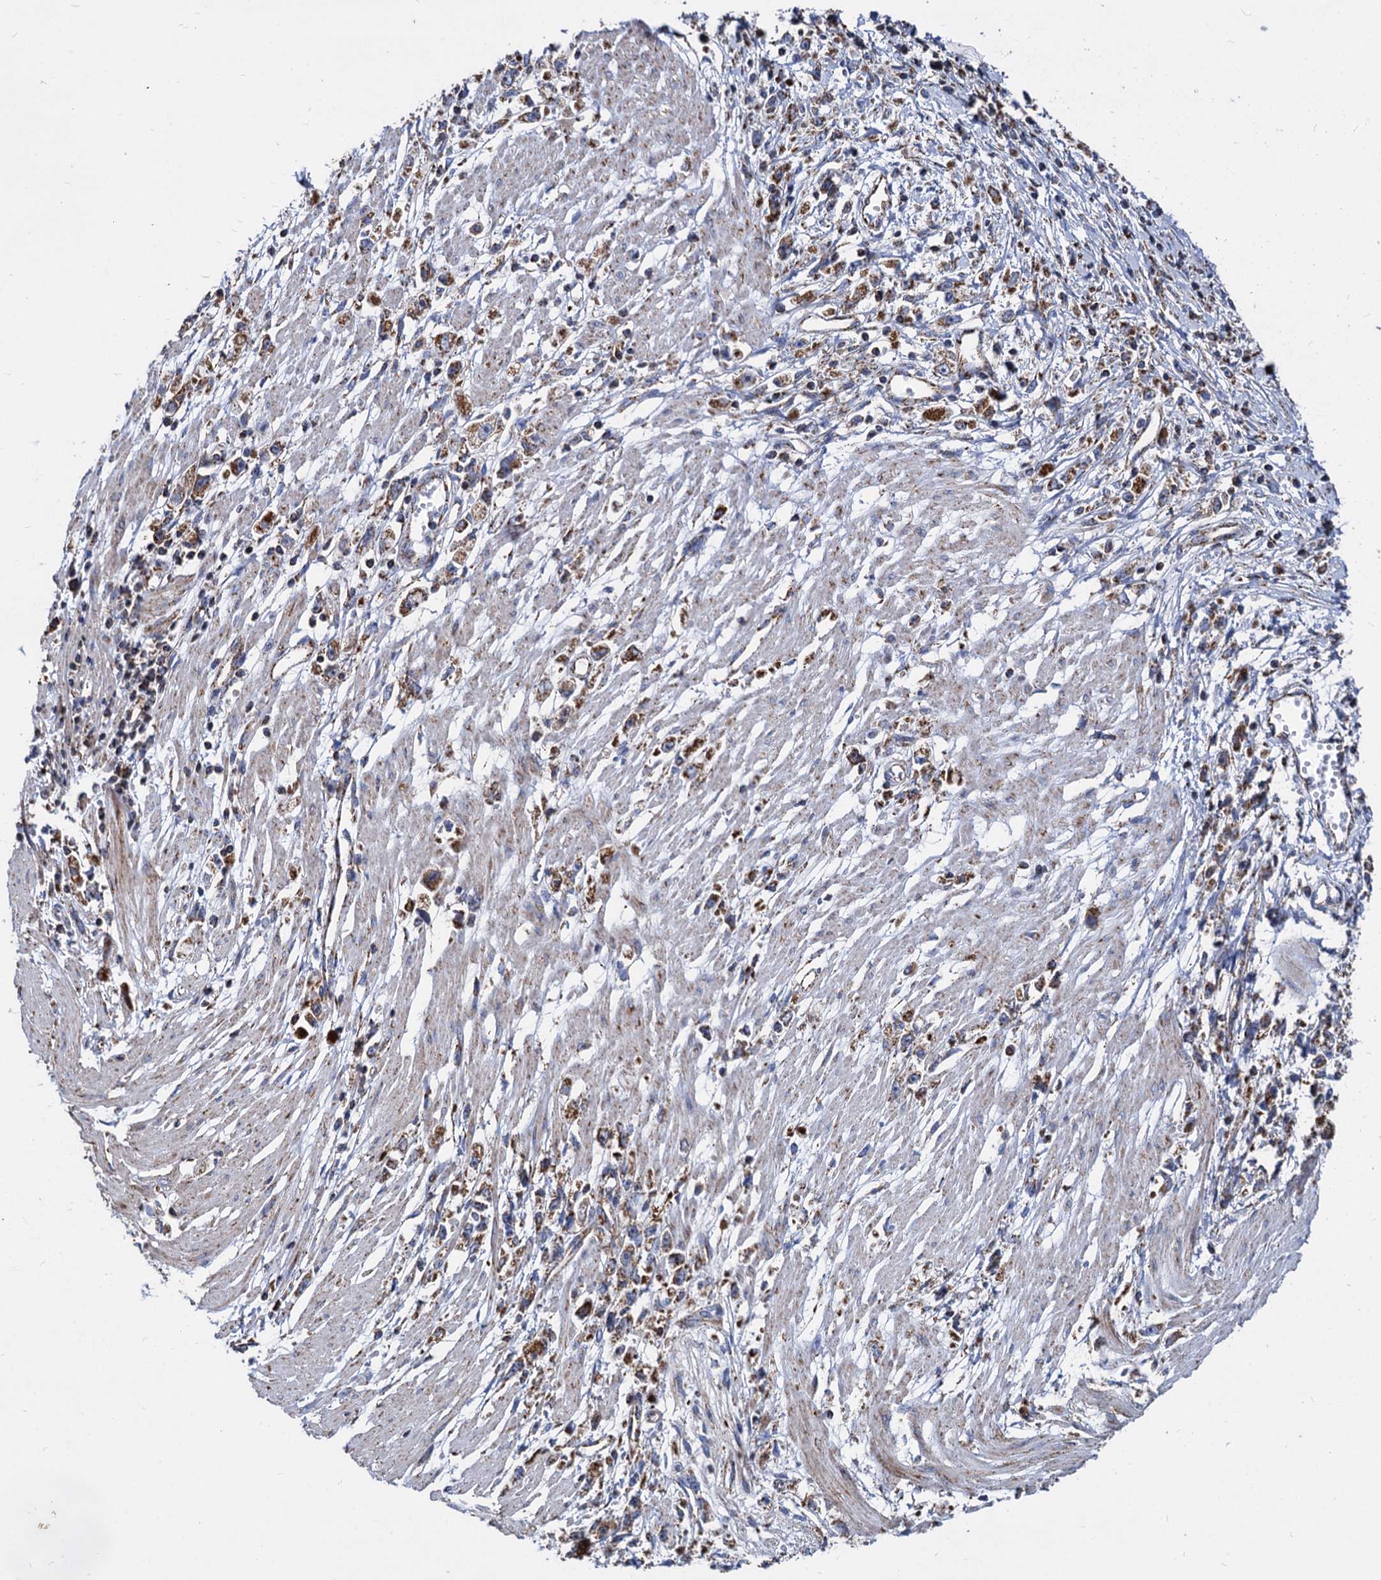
{"staining": {"intensity": "moderate", "quantity": ">75%", "location": "cytoplasmic/membranous"}, "tissue": "stomach cancer", "cell_type": "Tumor cells", "image_type": "cancer", "snomed": [{"axis": "morphology", "description": "Adenocarcinoma, NOS"}, {"axis": "topography", "description": "Stomach"}], "caption": "Immunohistochemistry (DAB) staining of human stomach cancer (adenocarcinoma) reveals moderate cytoplasmic/membranous protein expression in about >75% of tumor cells.", "gene": "TIMM10", "patient": {"sex": "female", "age": 59}}